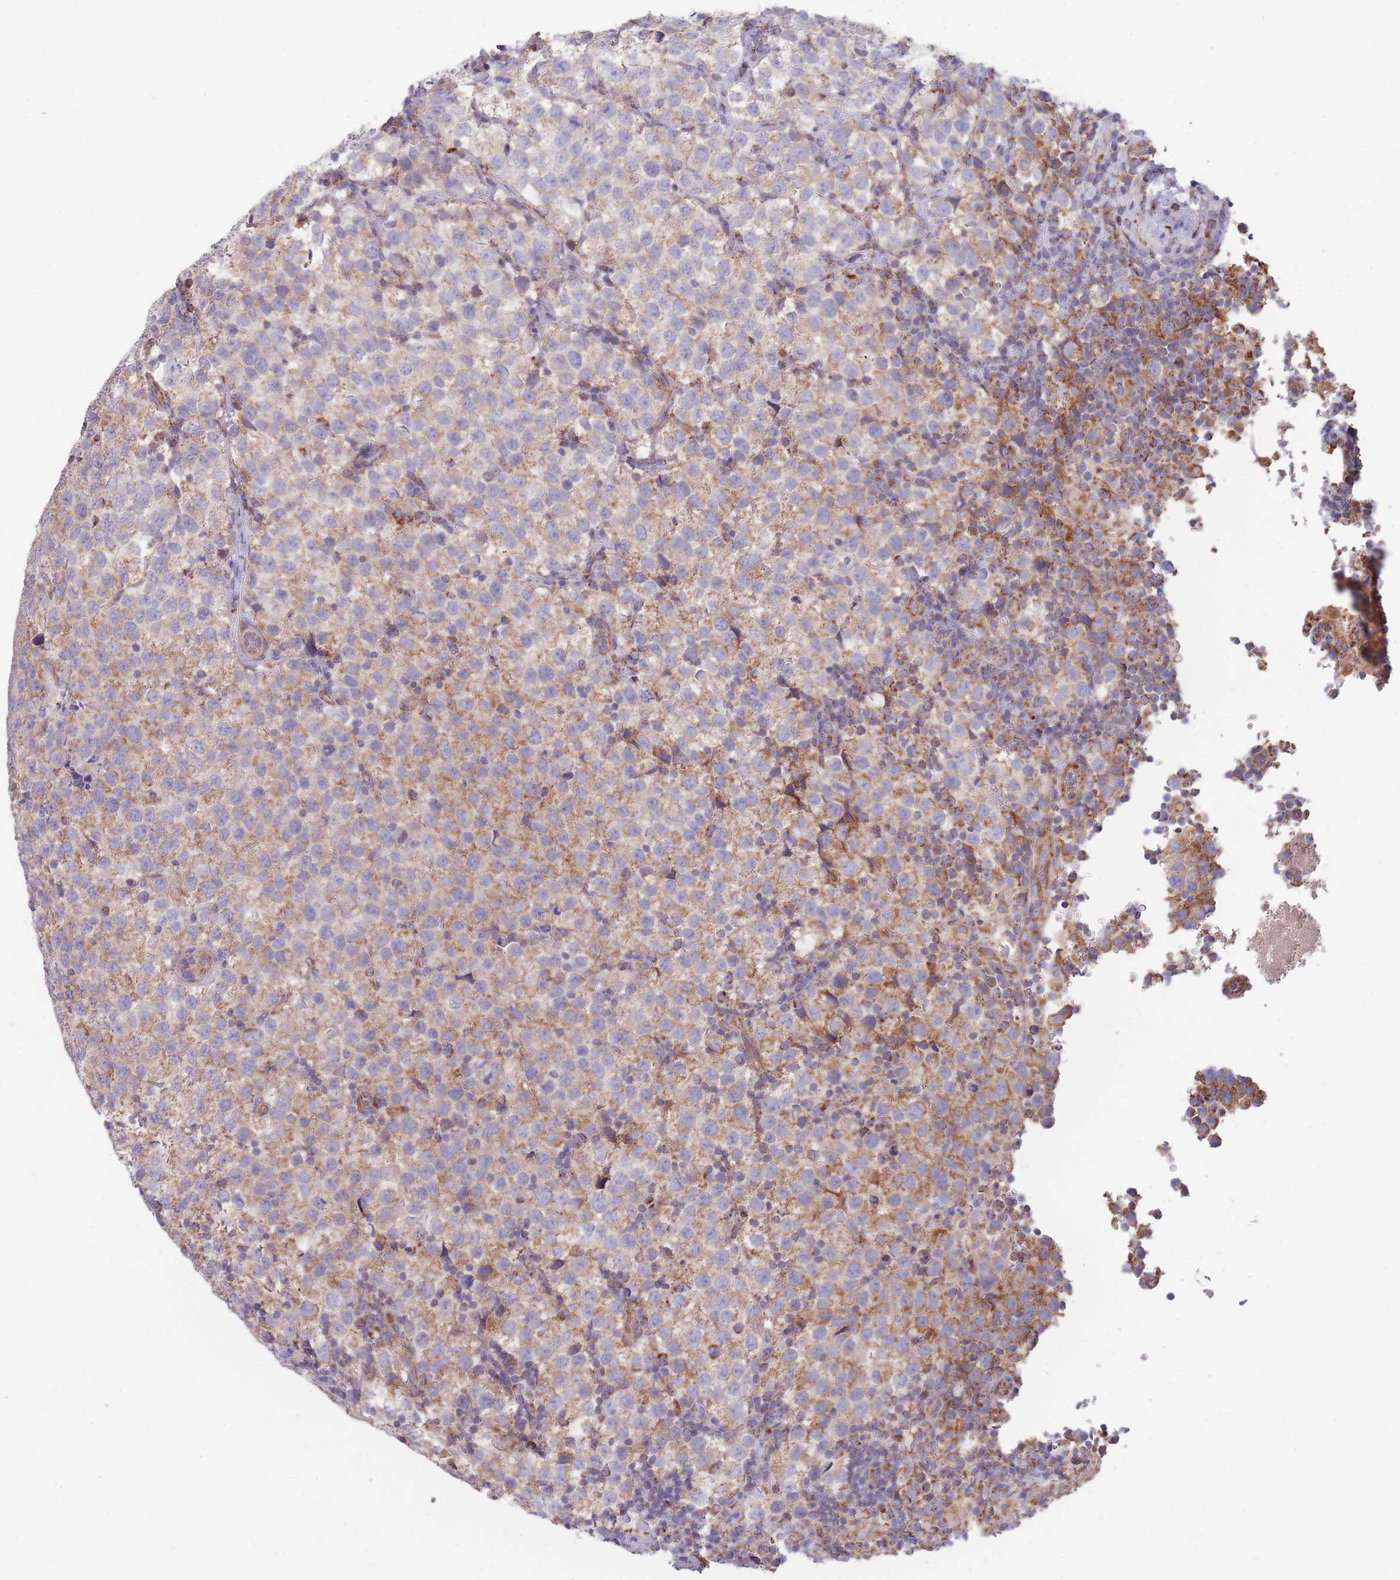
{"staining": {"intensity": "weak", "quantity": "25%-75%", "location": "cytoplasmic/membranous"}, "tissue": "testis cancer", "cell_type": "Tumor cells", "image_type": "cancer", "snomed": [{"axis": "morphology", "description": "Seminoma, NOS"}, {"axis": "topography", "description": "Testis"}], "caption": "Protein staining of seminoma (testis) tissue shows weak cytoplasmic/membranous staining in about 25%-75% of tumor cells. (DAB (3,3'-diaminobenzidine) IHC with brightfield microscopy, high magnification).", "gene": "MRPS9", "patient": {"sex": "male", "age": 34}}